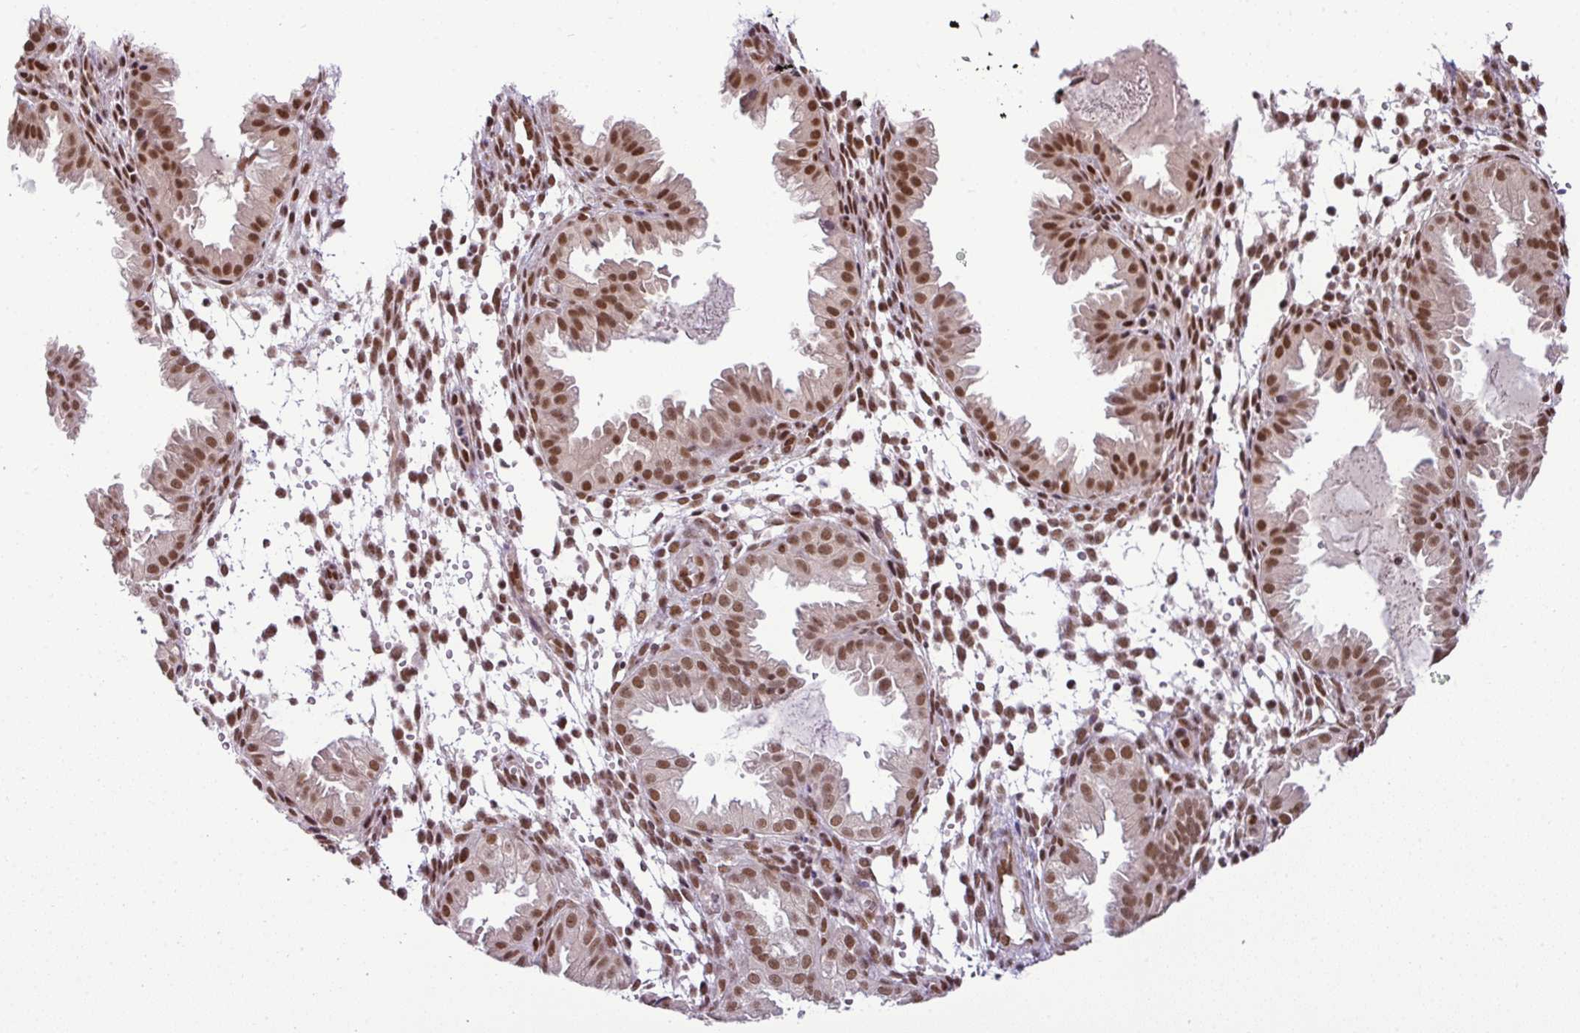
{"staining": {"intensity": "moderate", "quantity": "25%-75%", "location": "nuclear"}, "tissue": "endometrium", "cell_type": "Cells in endometrial stroma", "image_type": "normal", "snomed": [{"axis": "morphology", "description": "Normal tissue, NOS"}, {"axis": "topography", "description": "Endometrium"}], "caption": "Moderate nuclear positivity is present in about 25%-75% of cells in endometrial stroma in unremarkable endometrium.", "gene": "PGAP4", "patient": {"sex": "female", "age": 33}}